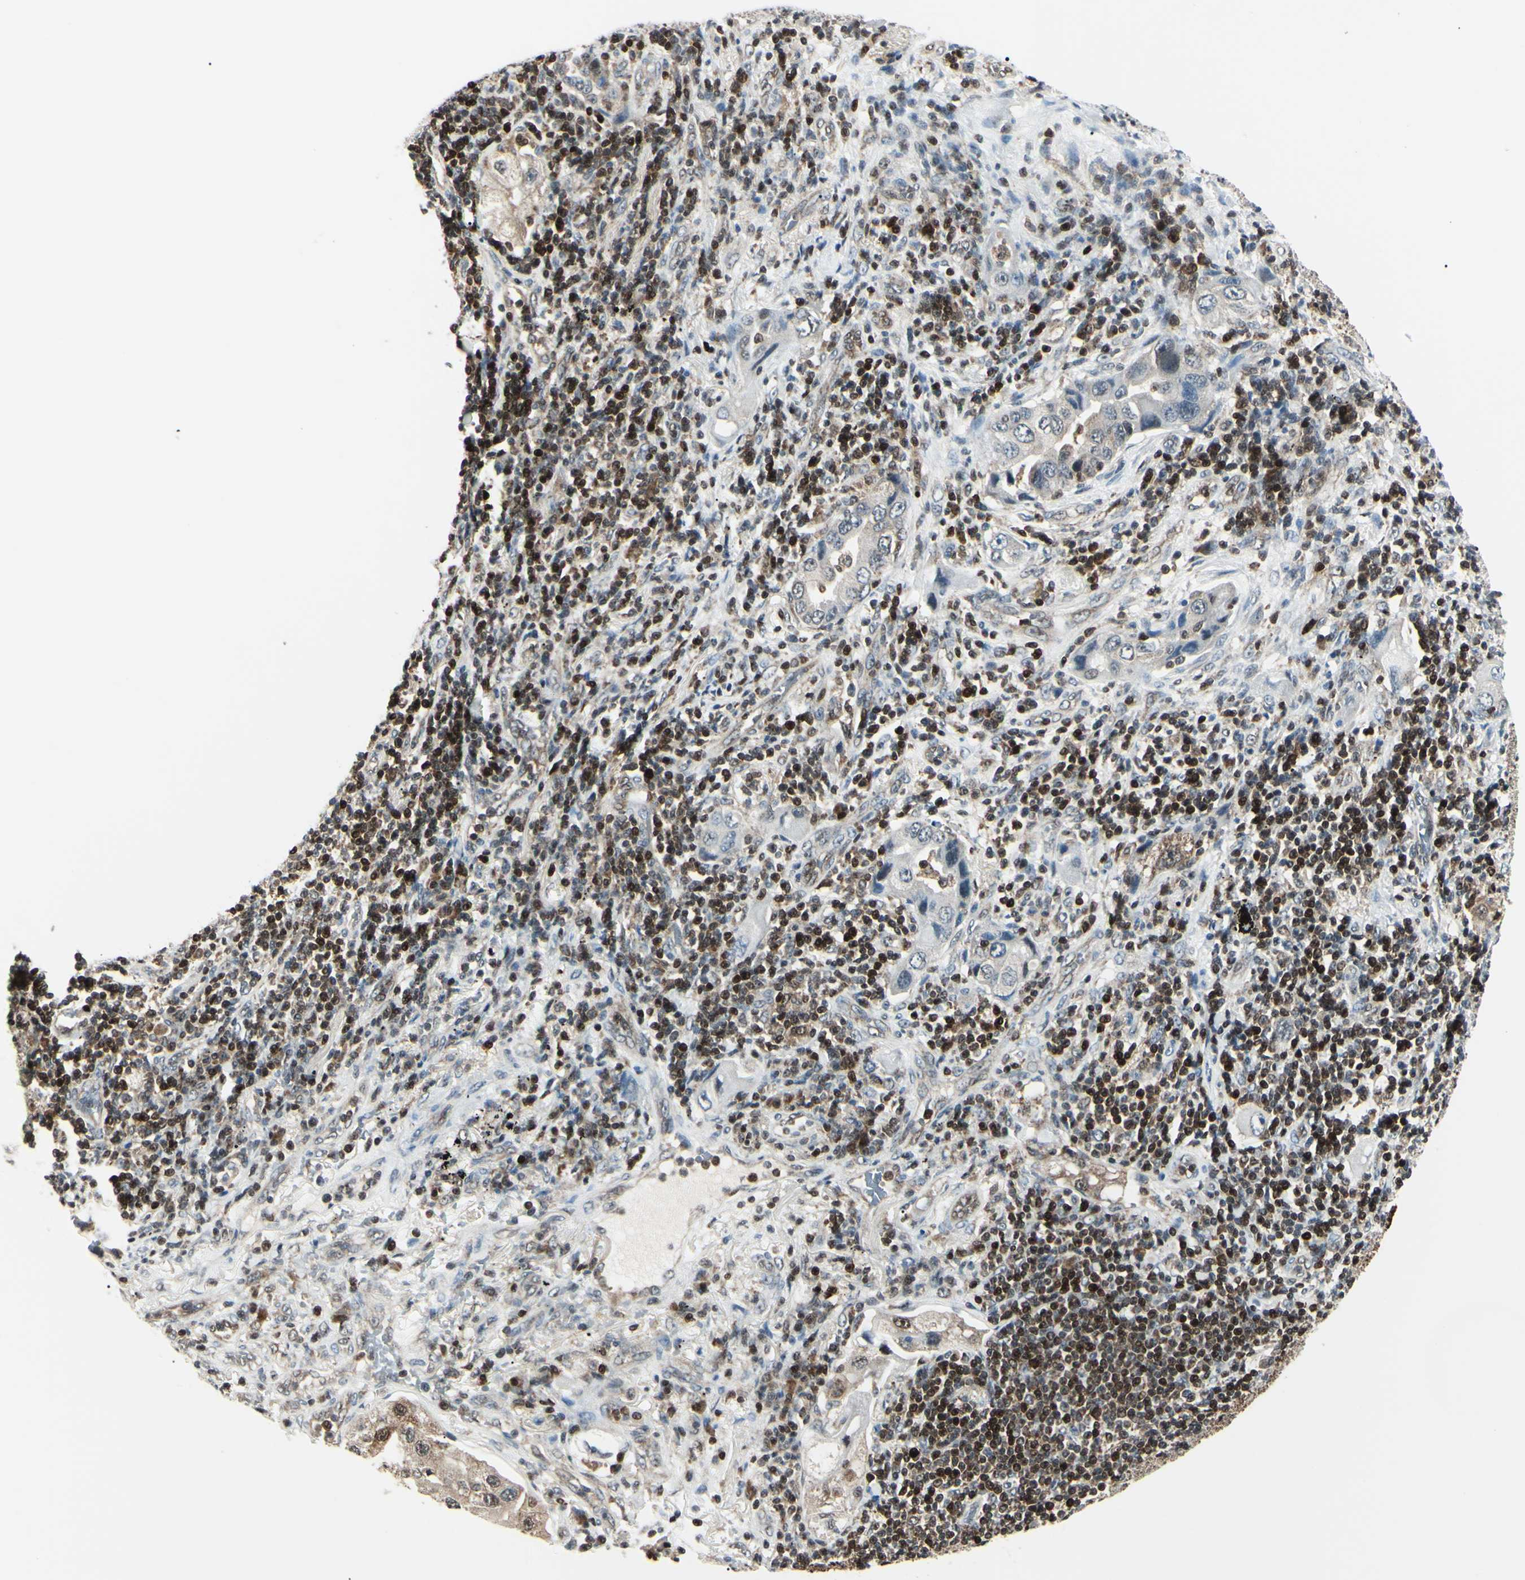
{"staining": {"intensity": "moderate", "quantity": "<25%", "location": "cytoplasmic/membranous,nuclear"}, "tissue": "lung cancer", "cell_type": "Tumor cells", "image_type": "cancer", "snomed": [{"axis": "morphology", "description": "Adenocarcinoma, NOS"}, {"axis": "topography", "description": "Lung"}], "caption": "IHC image of neoplastic tissue: human lung adenocarcinoma stained using immunohistochemistry (IHC) shows low levels of moderate protein expression localized specifically in the cytoplasmic/membranous and nuclear of tumor cells, appearing as a cytoplasmic/membranous and nuclear brown color.", "gene": "PGK1", "patient": {"sex": "female", "age": 65}}